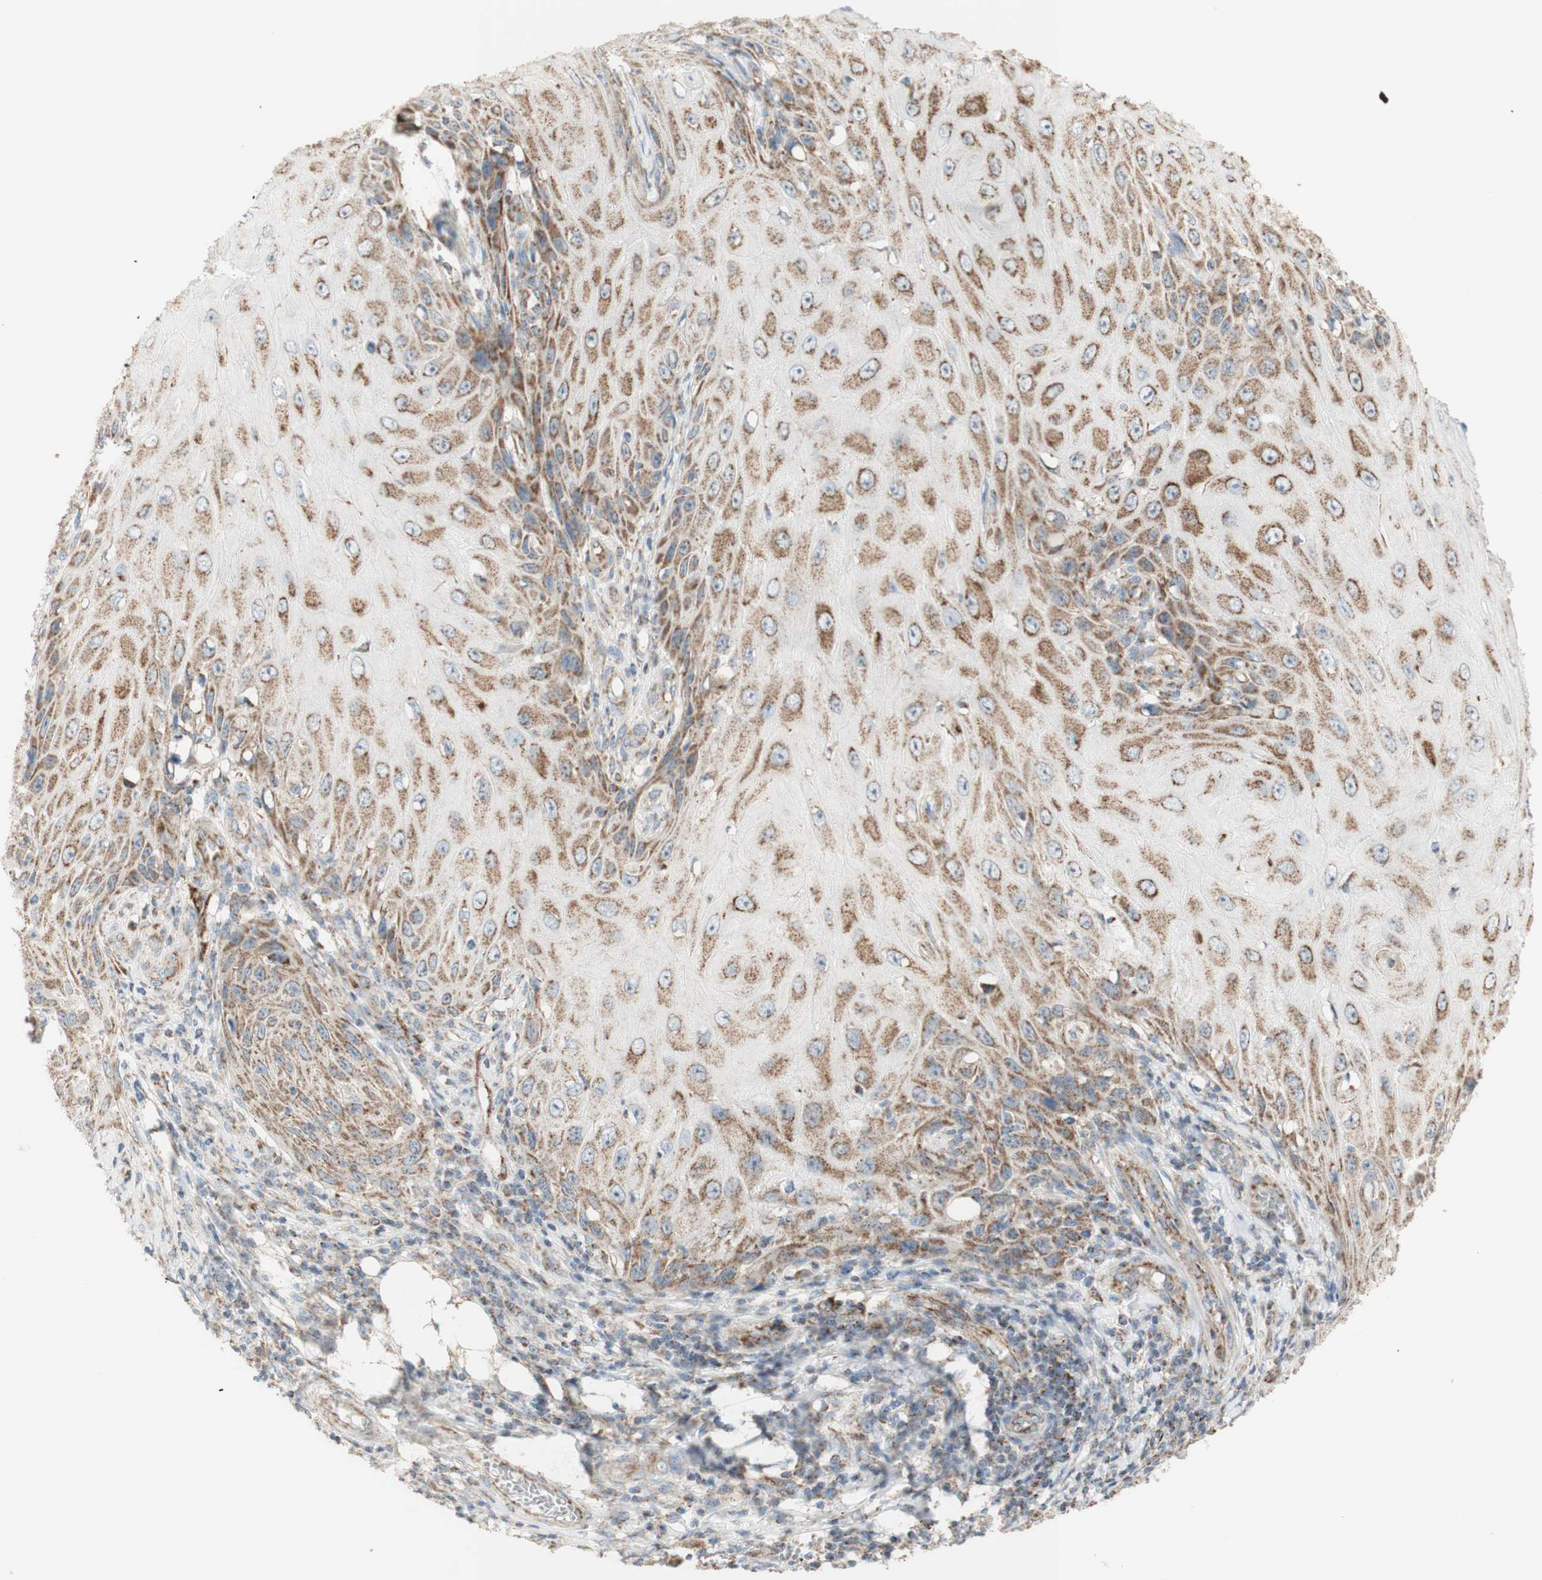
{"staining": {"intensity": "weak", "quantity": ">75%", "location": "cytoplasmic/membranous"}, "tissue": "skin cancer", "cell_type": "Tumor cells", "image_type": "cancer", "snomed": [{"axis": "morphology", "description": "Squamous cell carcinoma, NOS"}, {"axis": "topography", "description": "Skin"}], "caption": "IHC image of neoplastic tissue: skin cancer (squamous cell carcinoma) stained using immunohistochemistry (IHC) demonstrates low levels of weak protein expression localized specifically in the cytoplasmic/membranous of tumor cells, appearing as a cytoplasmic/membranous brown color.", "gene": "LETM1", "patient": {"sex": "female", "age": 73}}